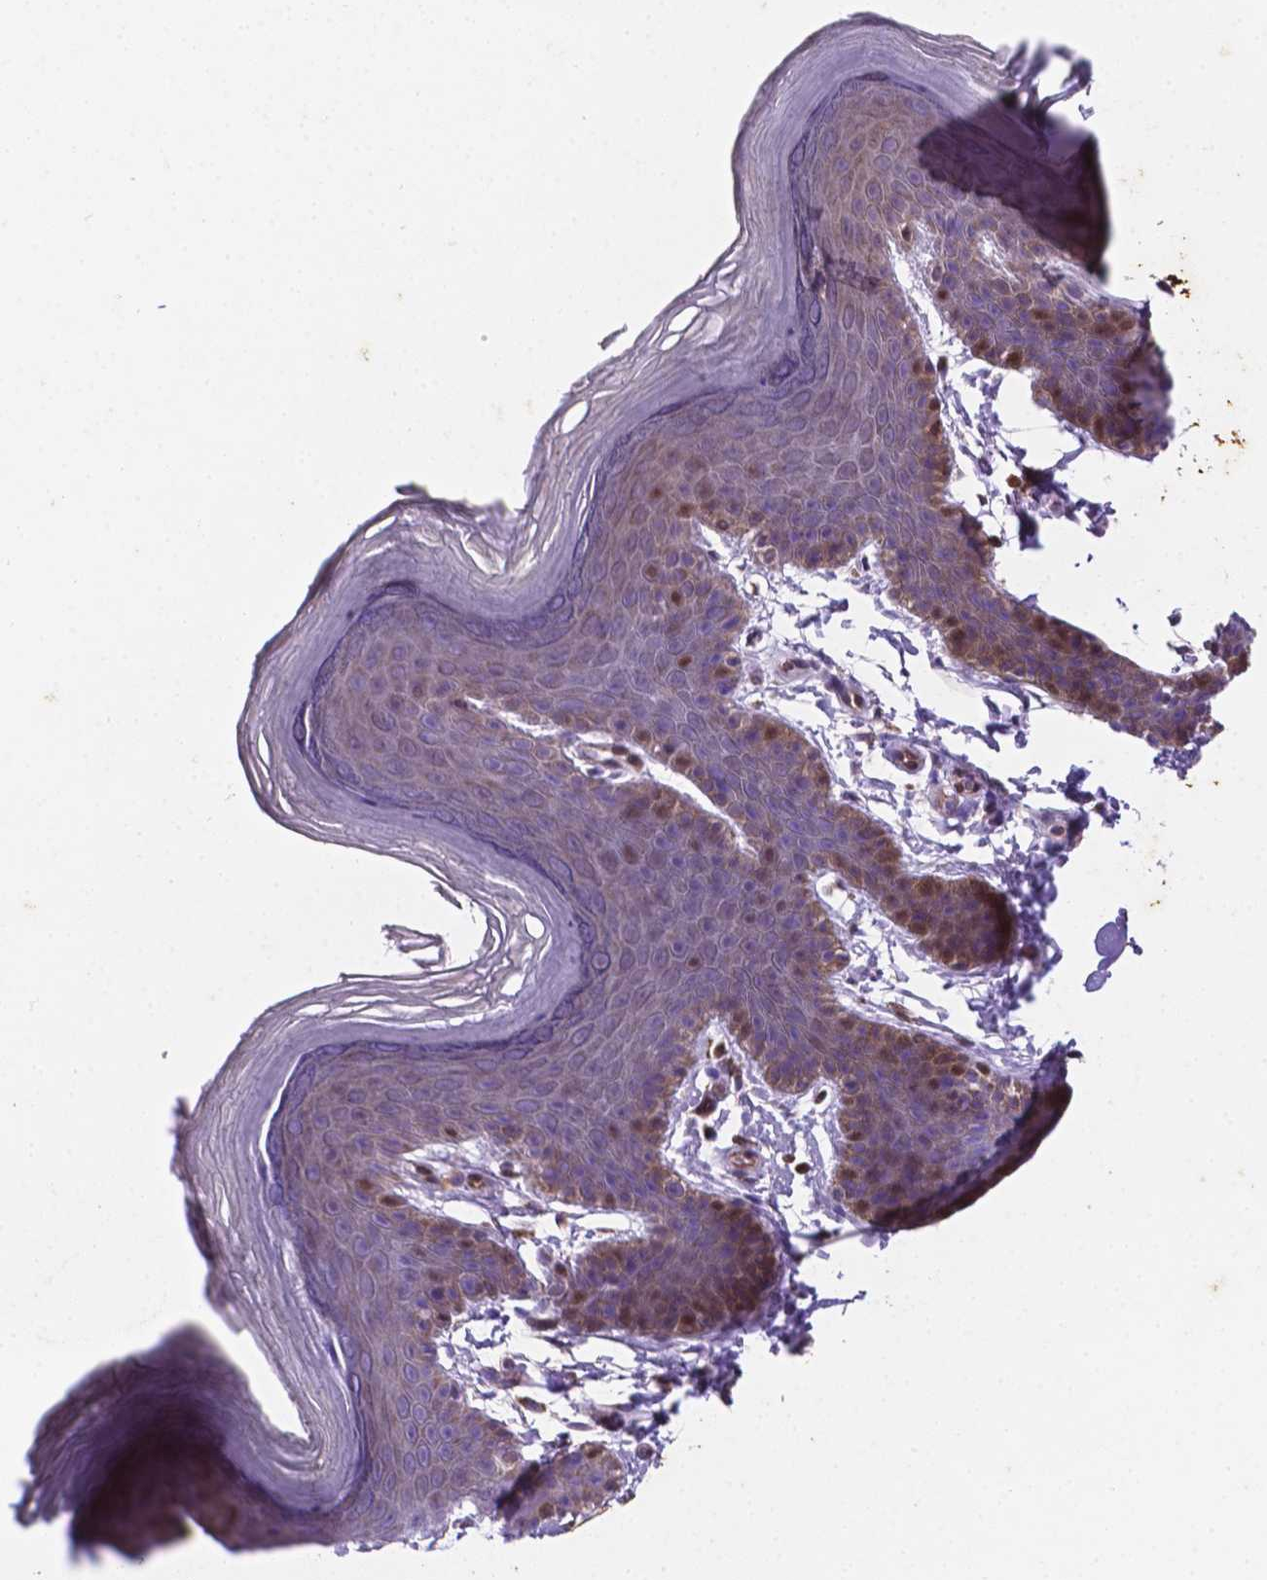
{"staining": {"intensity": "moderate", "quantity": "<25%", "location": "nuclear"}, "tissue": "skin", "cell_type": "Epidermal cells", "image_type": "normal", "snomed": [{"axis": "morphology", "description": "Normal tissue, NOS"}, {"axis": "topography", "description": "Anal"}], "caption": "IHC (DAB) staining of normal human skin demonstrates moderate nuclear protein expression in about <25% of epidermal cells.", "gene": "TM4SF20", "patient": {"sex": "male", "age": 53}}